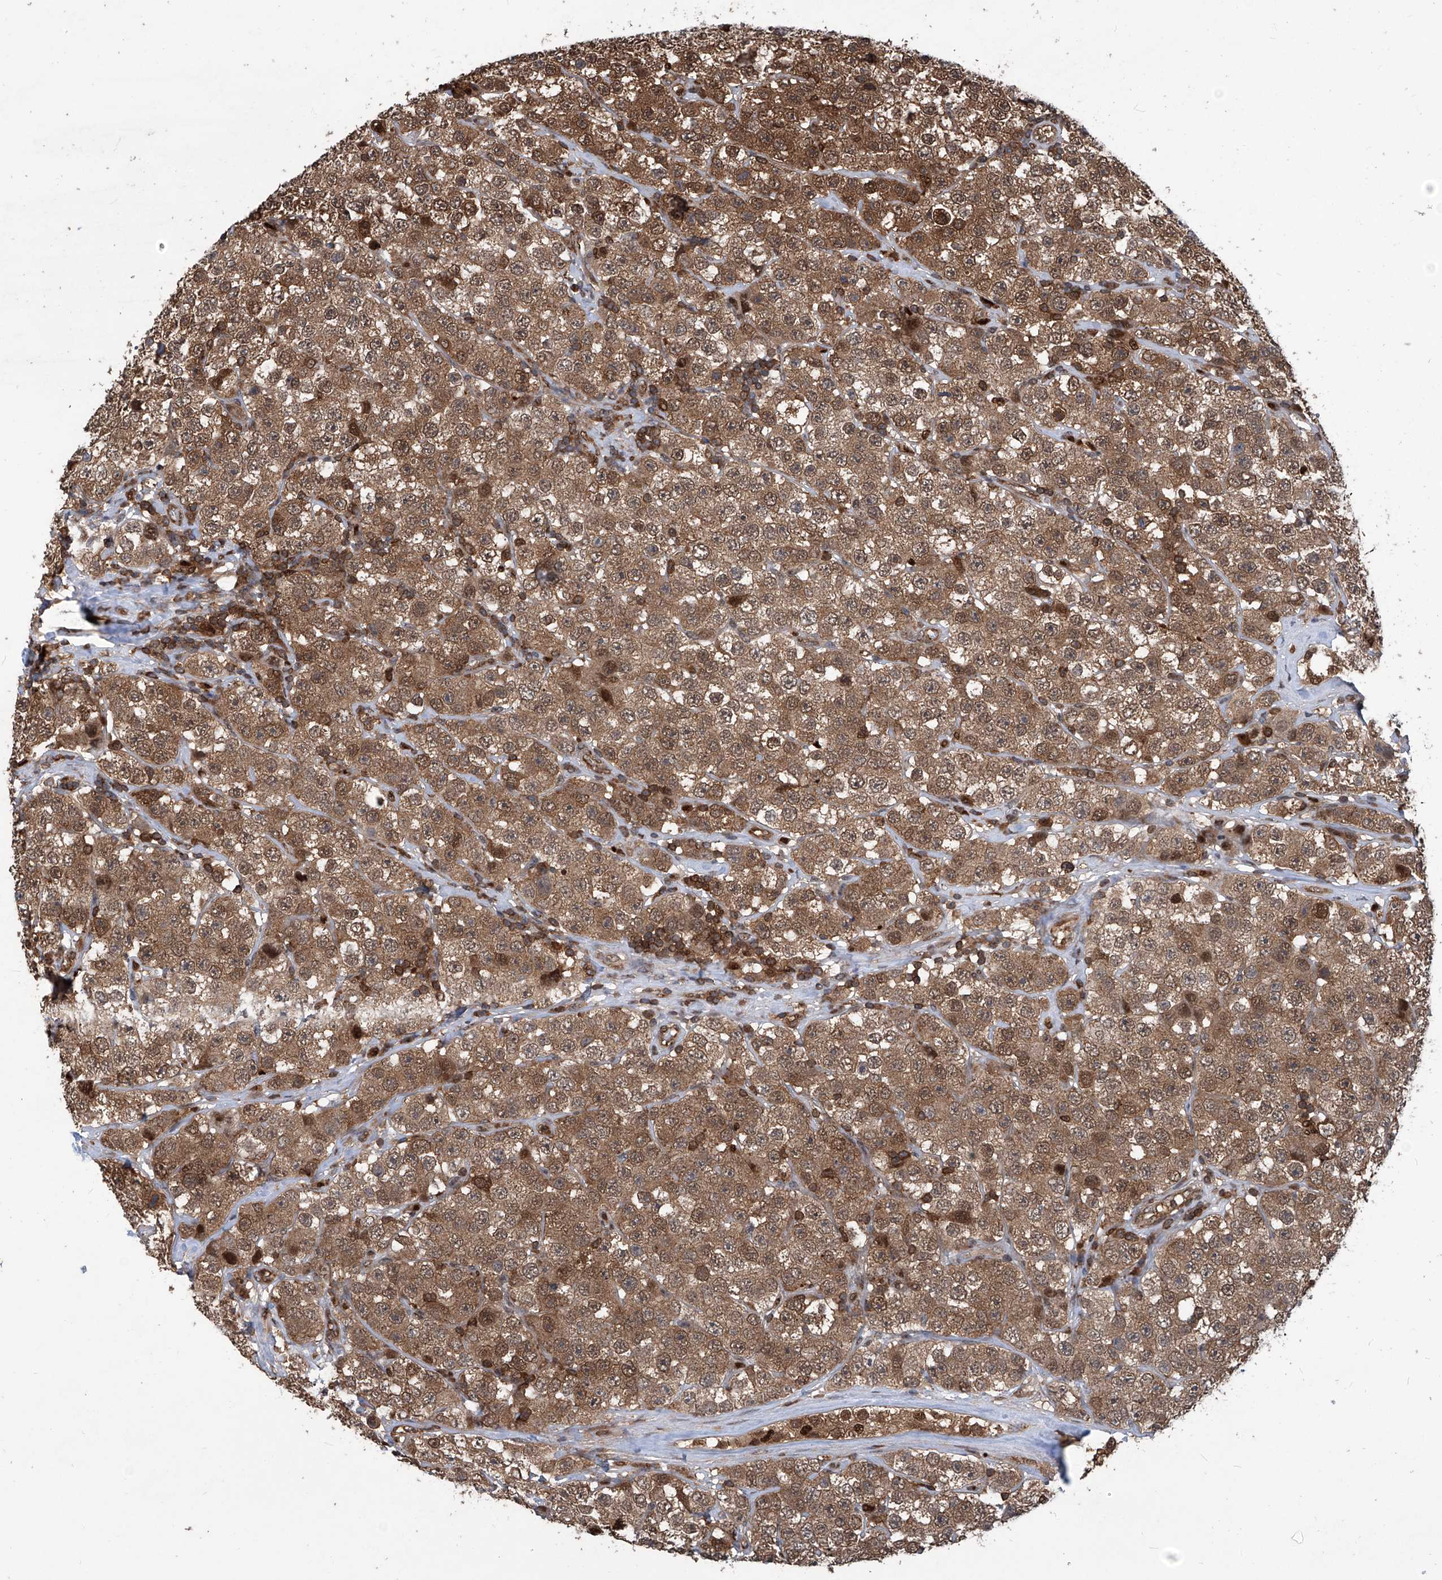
{"staining": {"intensity": "moderate", "quantity": ">75%", "location": "cytoplasmic/membranous"}, "tissue": "testis cancer", "cell_type": "Tumor cells", "image_type": "cancer", "snomed": [{"axis": "morphology", "description": "Seminoma, NOS"}, {"axis": "topography", "description": "Testis"}], "caption": "Protein expression analysis of testis seminoma shows moderate cytoplasmic/membranous expression in approximately >75% of tumor cells.", "gene": "PSMB1", "patient": {"sex": "male", "age": 28}}